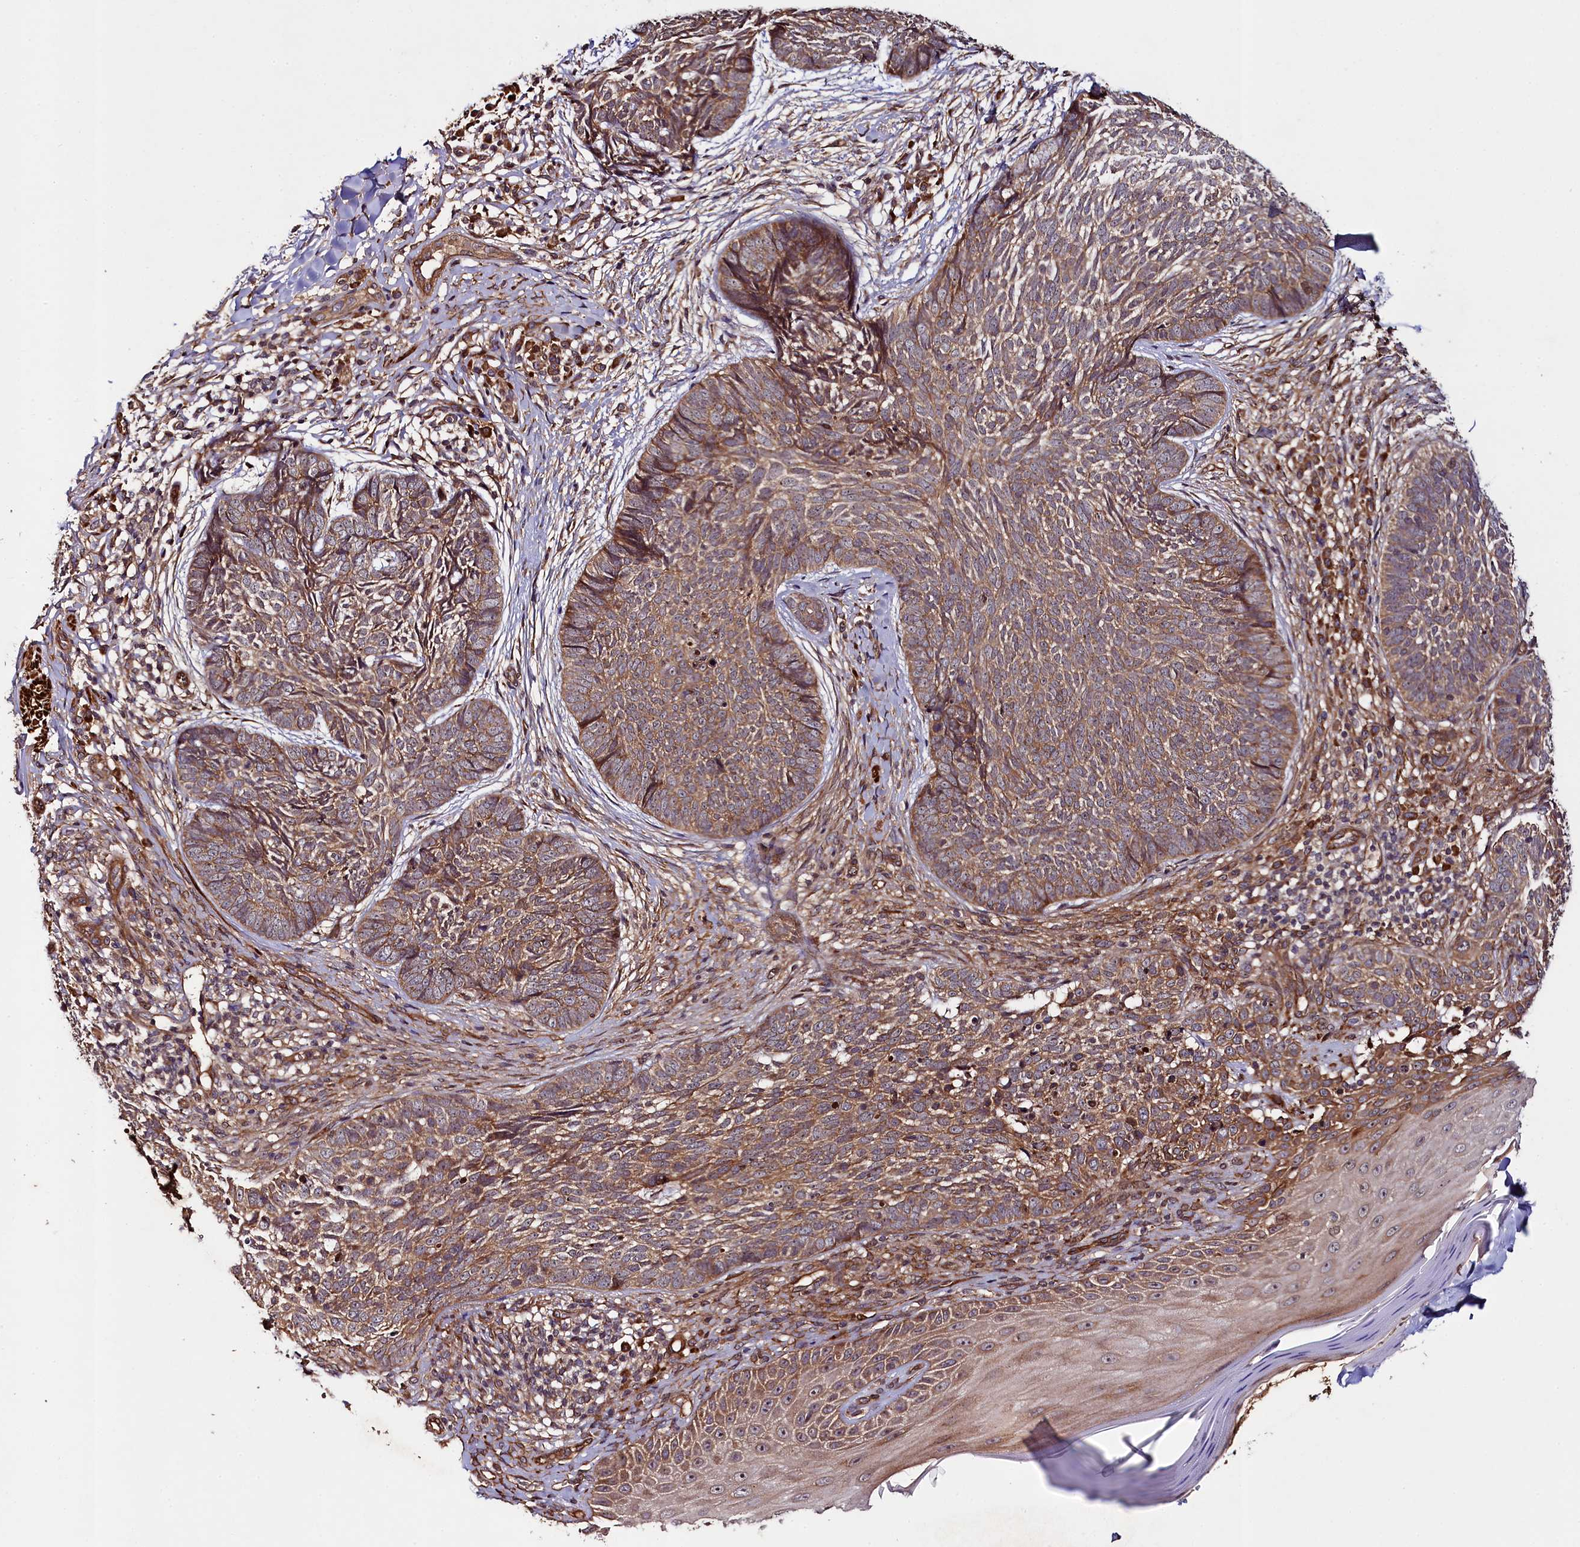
{"staining": {"intensity": "moderate", "quantity": ">75%", "location": "cytoplasmic/membranous"}, "tissue": "skin cancer", "cell_type": "Tumor cells", "image_type": "cancer", "snomed": [{"axis": "morphology", "description": "Basal cell carcinoma"}, {"axis": "topography", "description": "Skin"}], "caption": "Immunohistochemical staining of human skin cancer exhibits medium levels of moderate cytoplasmic/membranous positivity in about >75% of tumor cells.", "gene": "CCDC102A", "patient": {"sex": "female", "age": 61}}